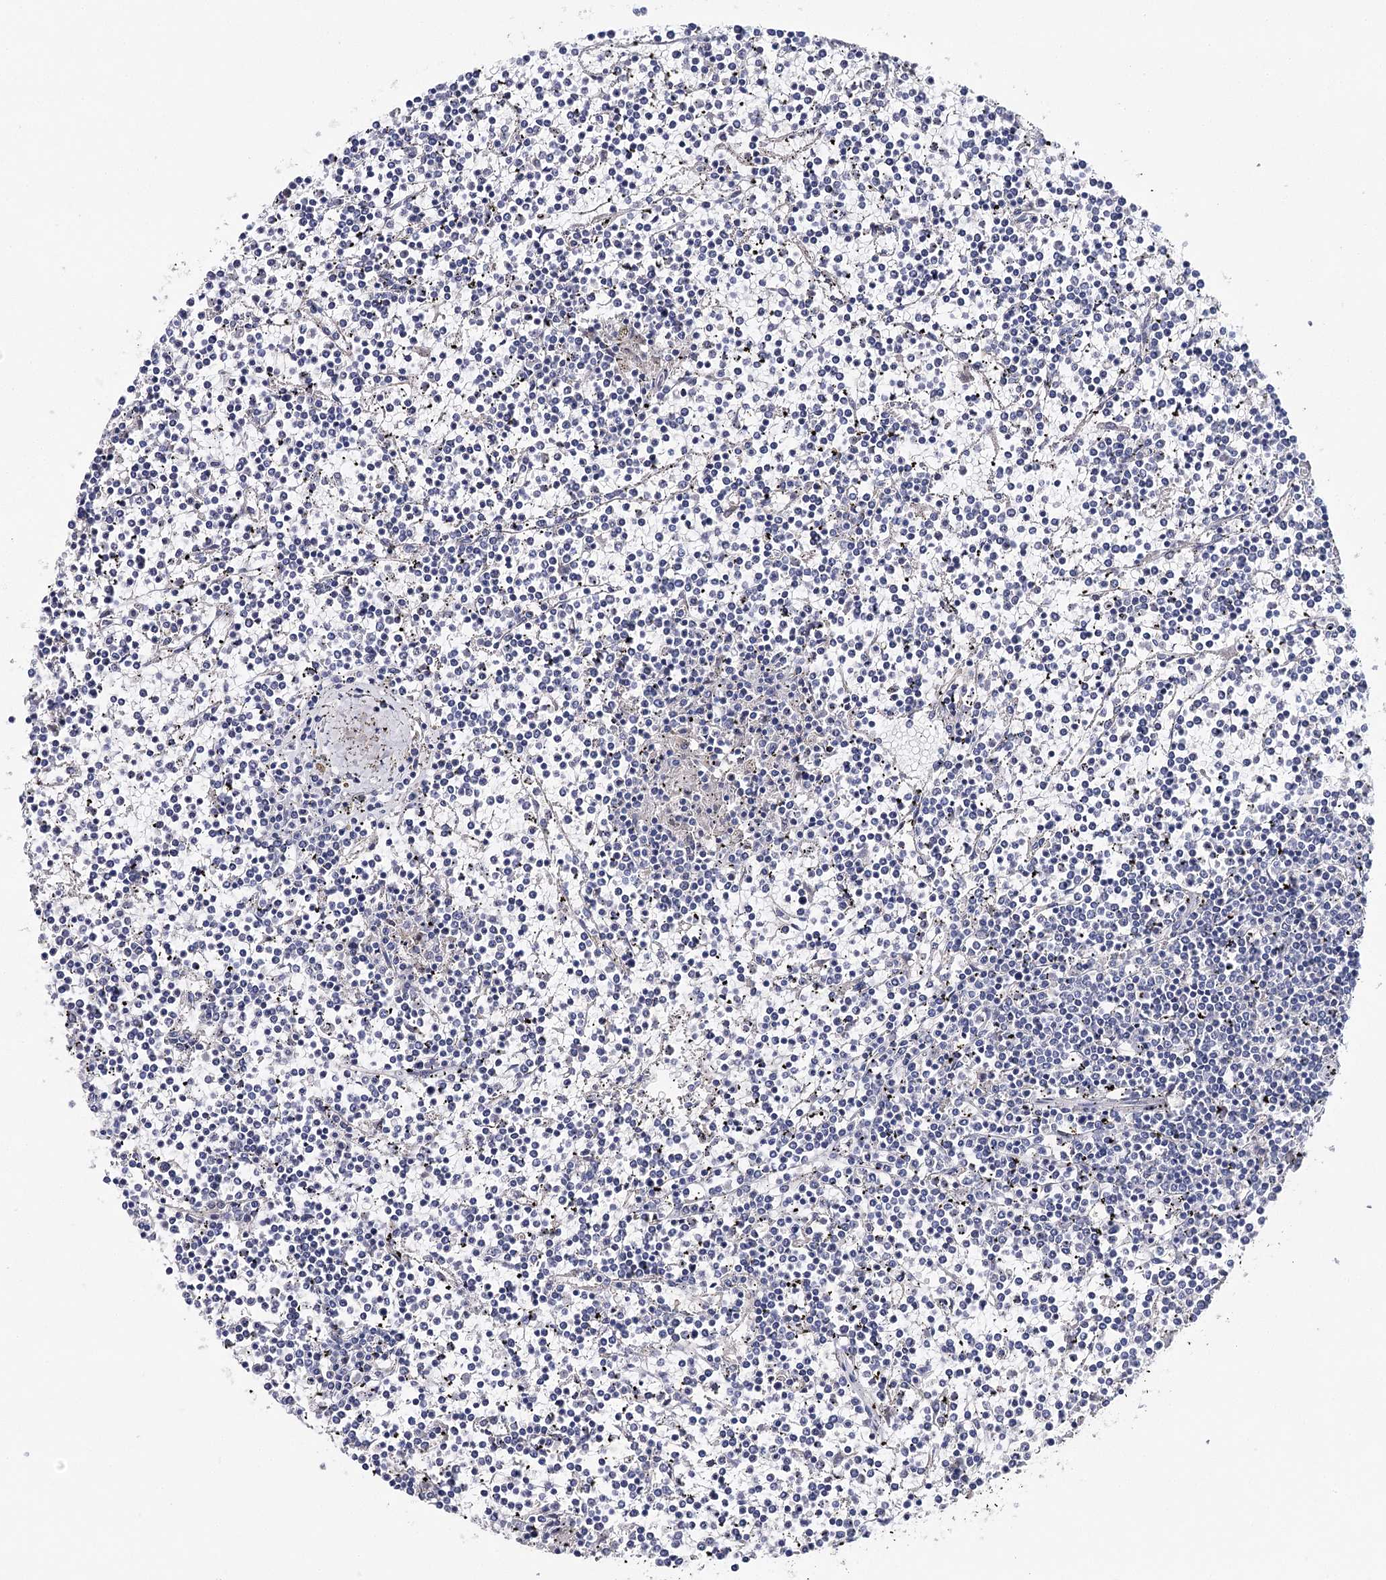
{"staining": {"intensity": "negative", "quantity": "none", "location": "none"}, "tissue": "lymphoma", "cell_type": "Tumor cells", "image_type": "cancer", "snomed": [{"axis": "morphology", "description": "Malignant lymphoma, non-Hodgkin's type, Low grade"}, {"axis": "topography", "description": "Spleen"}], "caption": "The histopathology image demonstrates no significant positivity in tumor cells of lymphoma.", "gene": "EPYC", "patient": {"sex": "female", "age": 19}}